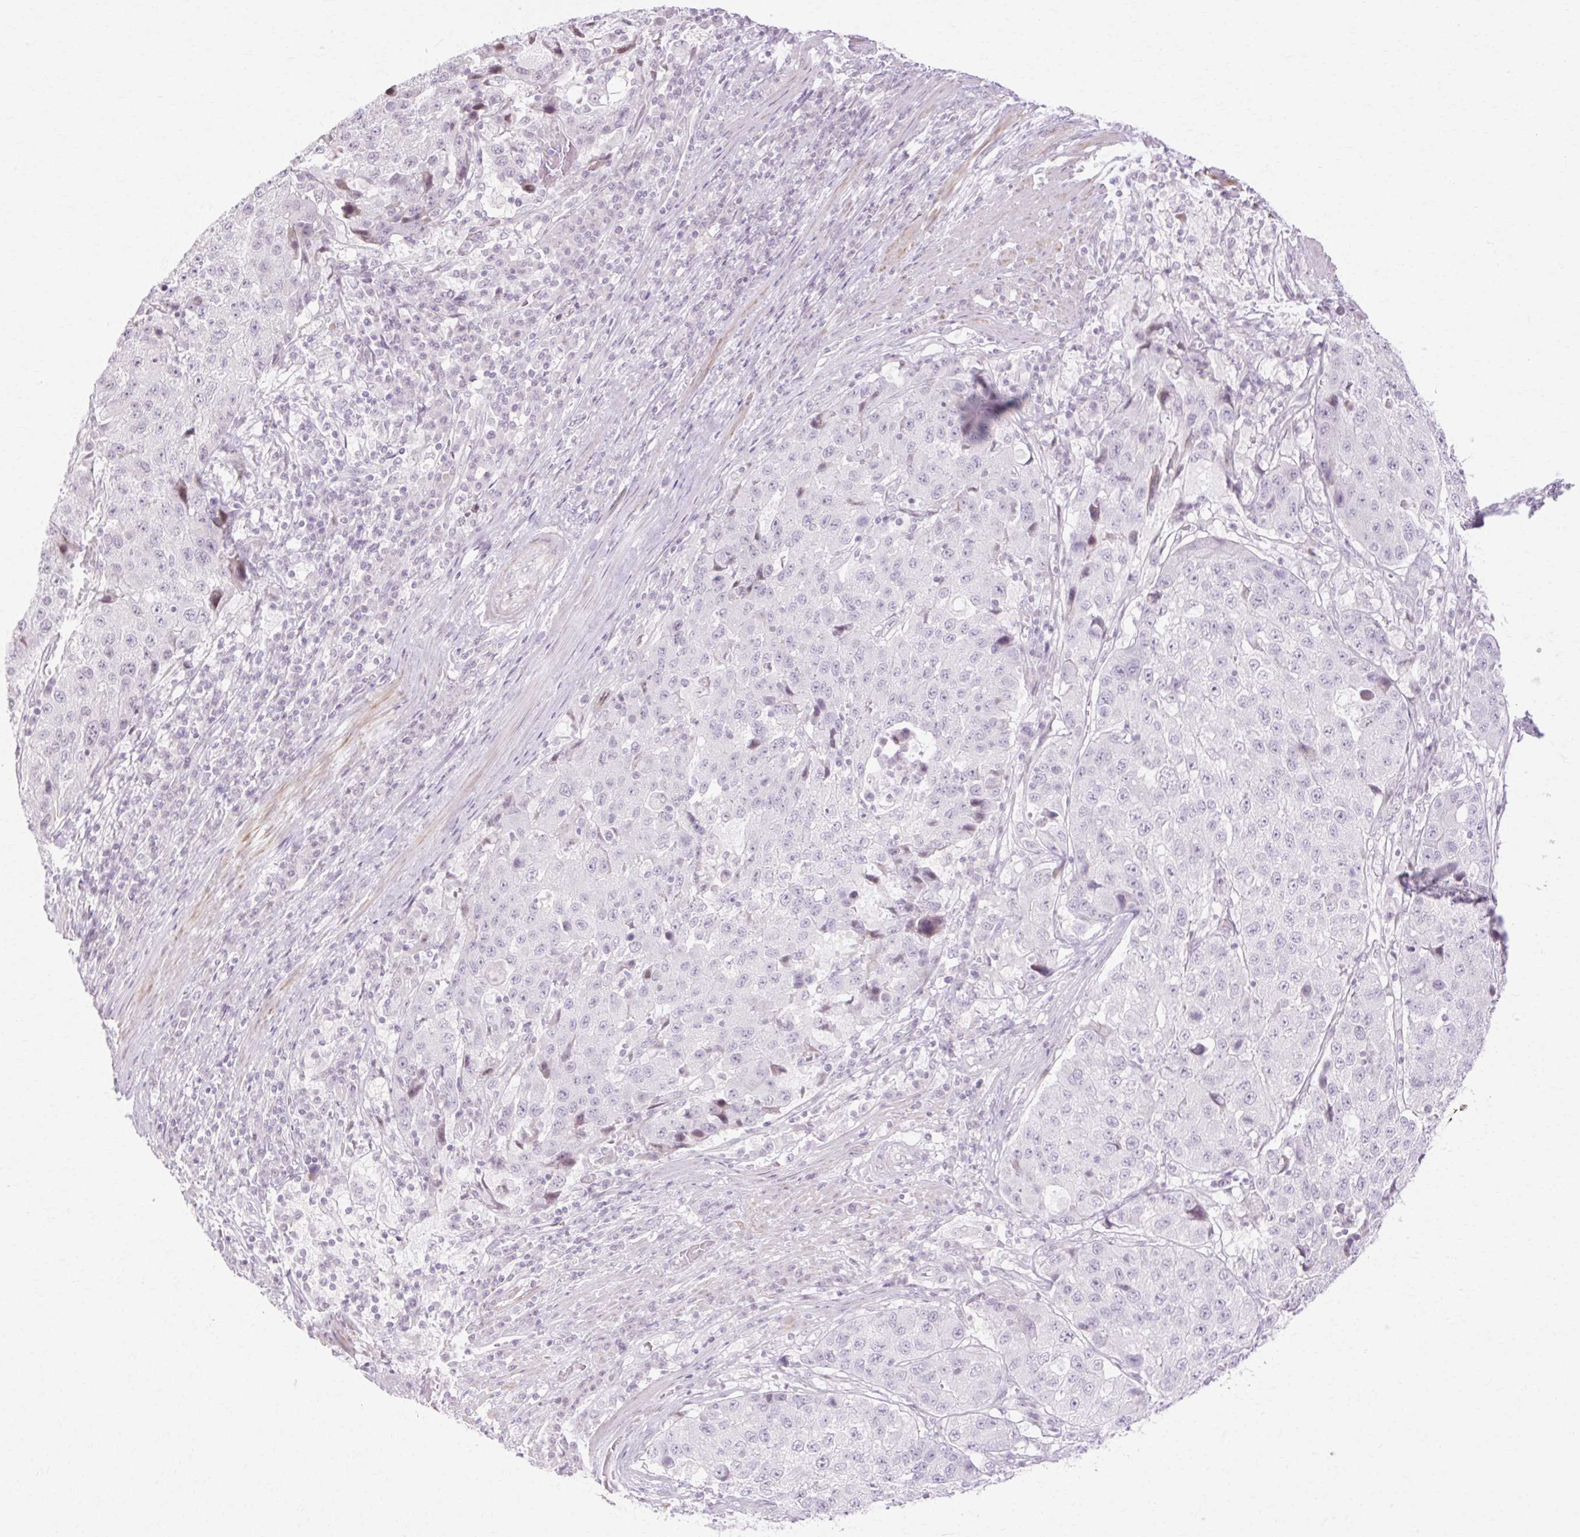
{"staining": {"intensity": "negative", "quantity": "none", "location": "none"}, "tissue": "stomach cancer", "cell_type": "Tumor cells", "image_type": "cancer", "snomed": [{"axis": "morphology", "description": "Adenocarcinoma, NOS"}, {"axis": "topography", "description": "Stomach"}], "caption": "The photomicrograph displays no significant expression in tumor cells of stomach cancer.", "gene": "C3orf49", "patient": {"sex": "male", "age": 71}}